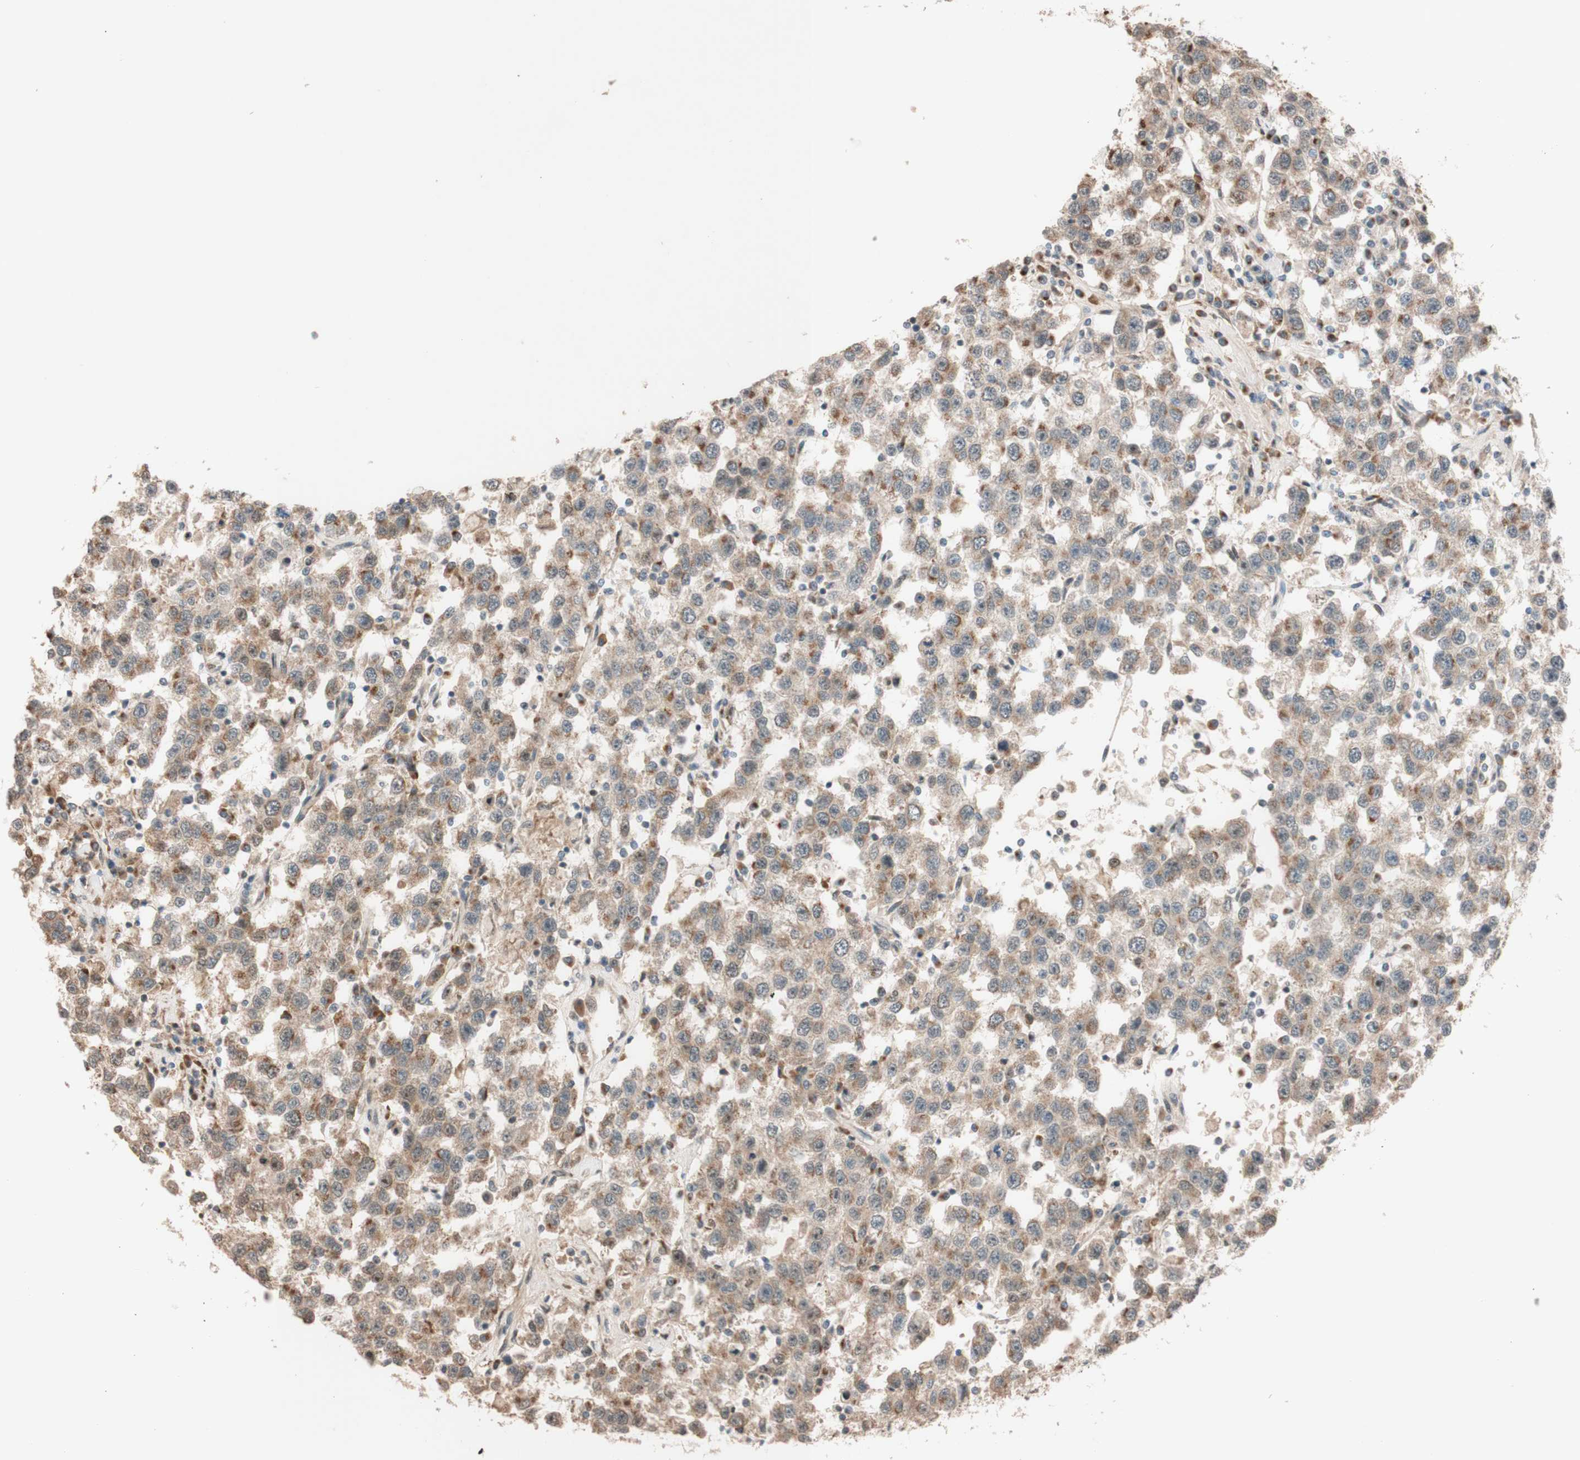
{"staining": {"intensity": "moderate", "quantity": ">75%", "location": "cytoplasmic/membranous"}, "tissue": "testis cancer", "cell_type": "Tumor cells", "image_type": "cancer", "snomed": [{"axis": "morphology", "description": "Seminoma, NOS"}, {"axis": "topography", "description": "Testis"}], "caption": "Testis seminoma stained for a protein shows moderate cytoplasmic/membranous positivity in tumor cells.", "gene": "CCNC", "patient": {"sex": "male", "age": 41}}